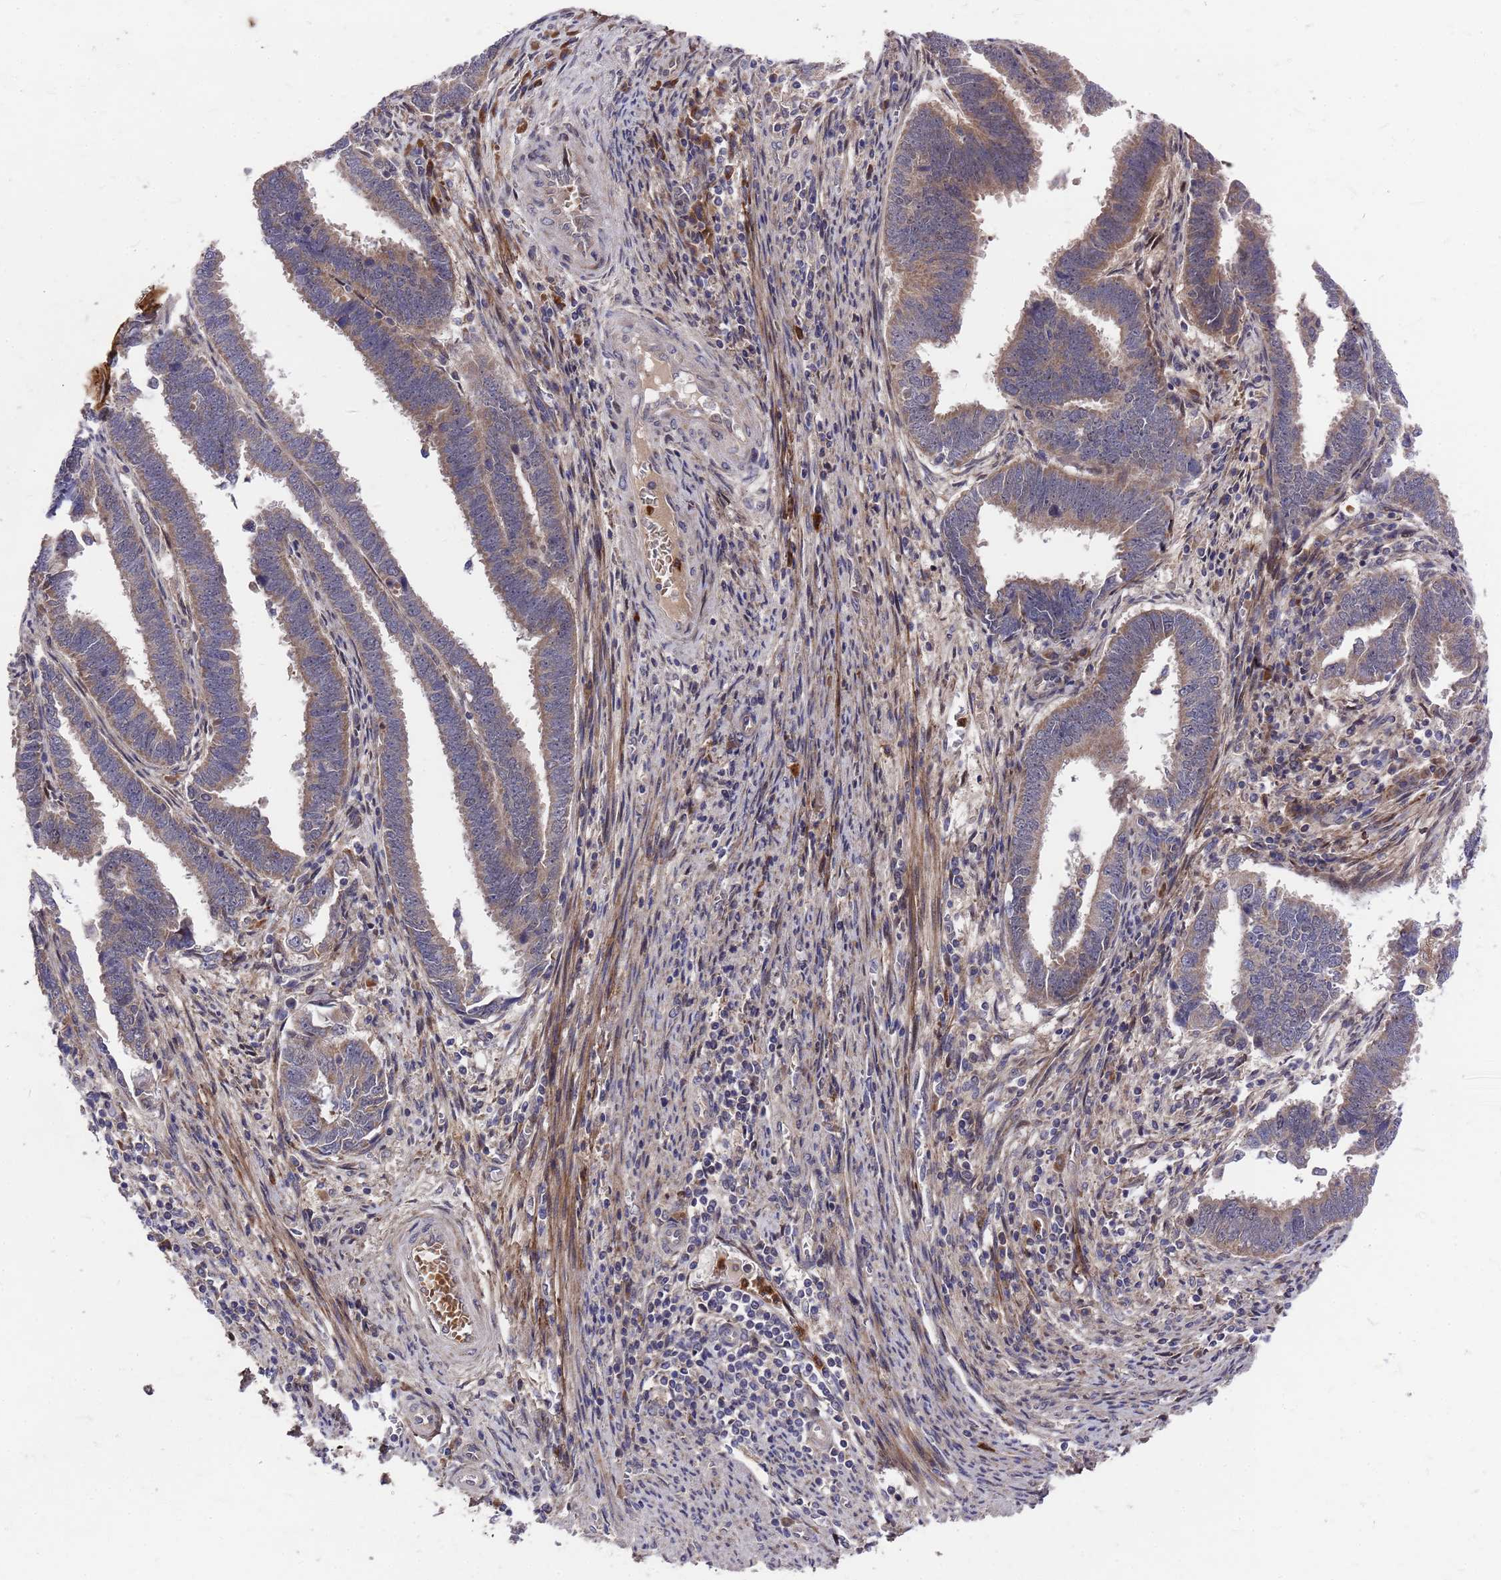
{"staining": {"intensity": "moderate", "quantity": "25%-75%", "location": "cytoplasmic/membranous"}, "tissue": "endometrial cancer", "cell_type": "Tumor cells", "image_type": "cancer", "snomed": [{"axis": "morphology", "description": "Adenocarcinoma, NOS"}, {"axis": "topography", "description": "Endometrium"}], "caption": "Approximately 25%-75% of tumor cells in endometrial cancer (adenocarcinoma) reveal moderate cytoplasmic/membranous protein expression as visualized by brown immunohistochemical staining.", "gene": "ZNF717", "patient": {"sex": "female", "age": 75}}